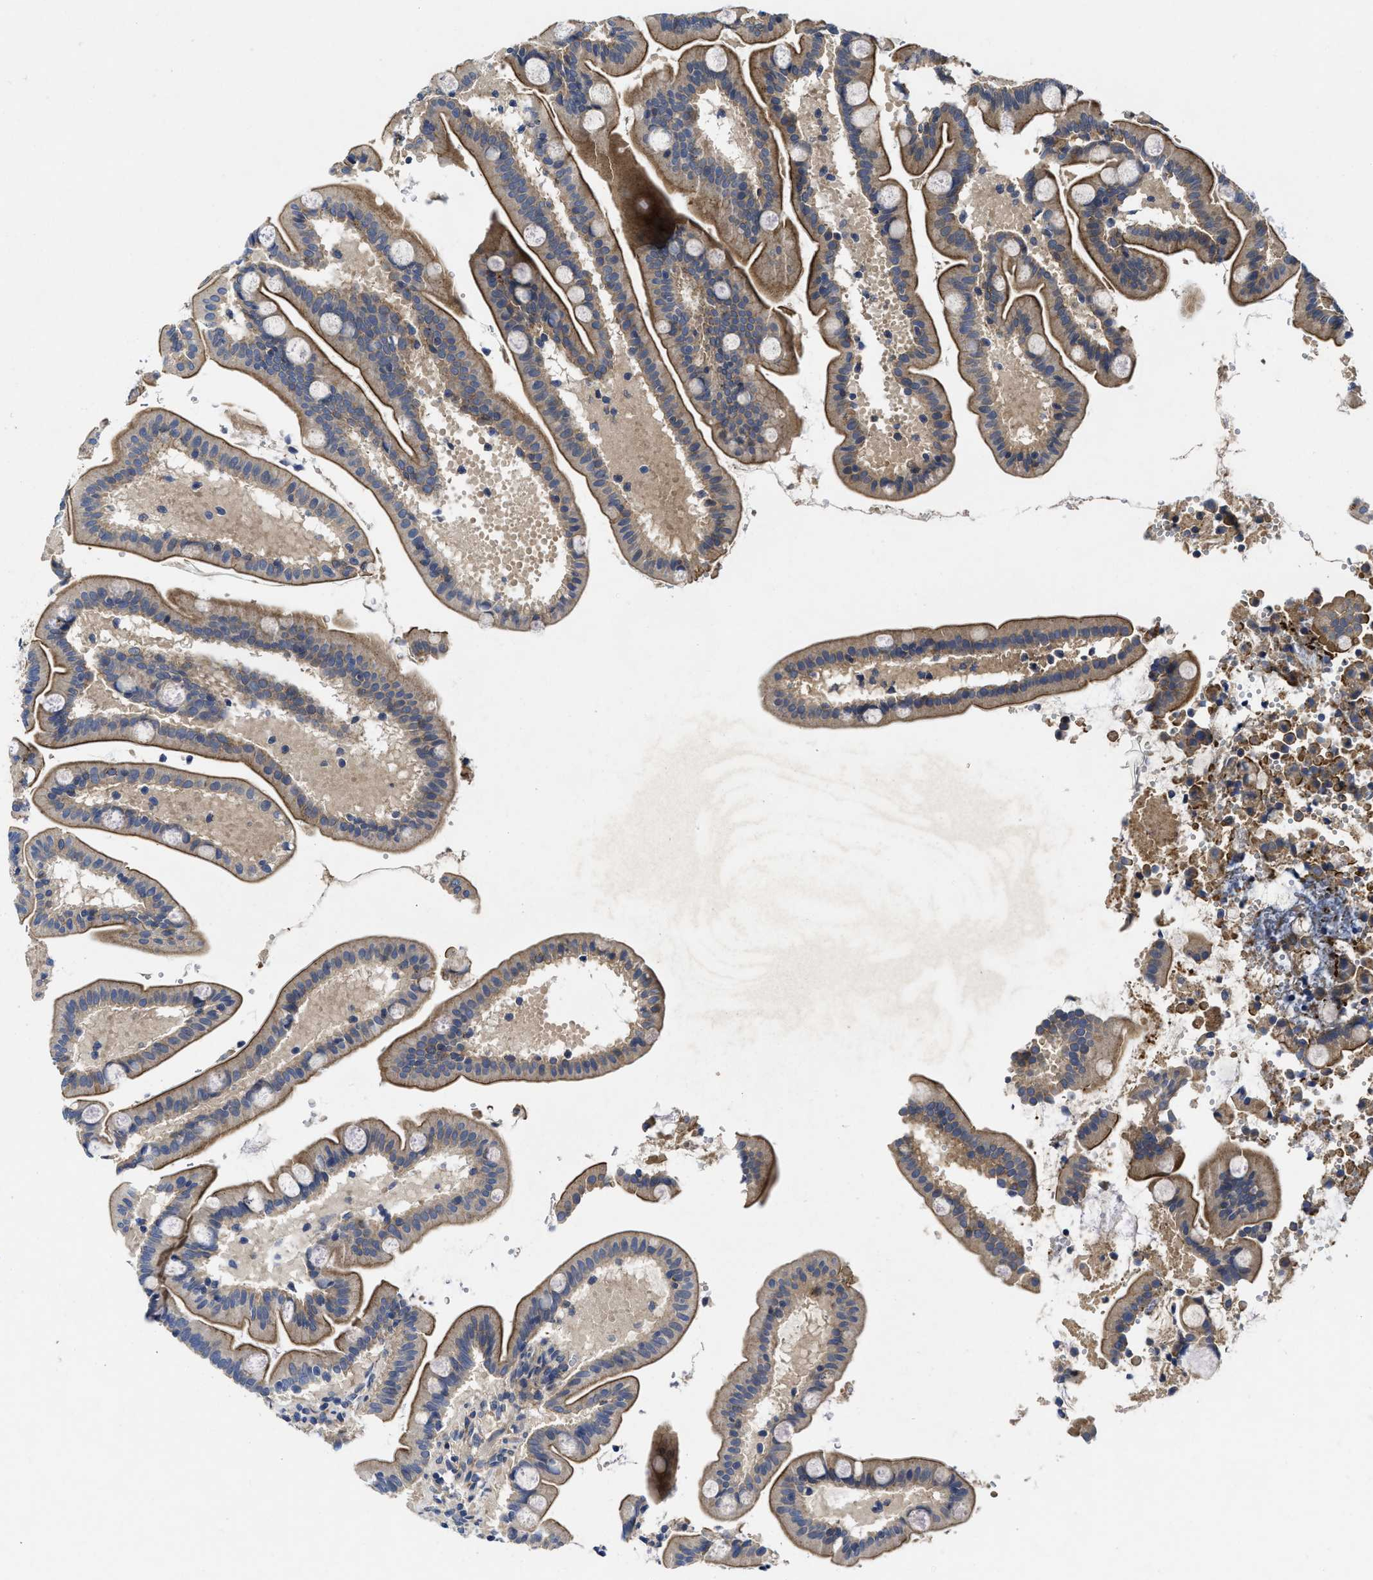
{"staining": {"intensity": "moderate", "quantity": ">75%", "location": "cytoplasmic/membranous"}, "tissue": "duodenum", "cell_type": "Glandular cells", "image_type": "normal", "snomed": [{"axis": "morphology", "description": "Normal tissue, NOS"}, {"axis": "topography", "description": "Duodenum"}], "caption": "Unremarkable duodenum was stained to show a protein in brown. There is medium levels of moderate cytoplasmic/membranous staining in approximately >75% of glandular cells. (DAB = brown stain, brightfield microscopy at high magnification).", "gene": "PKD2", "patient": {"sex": "male", "age": 54}}